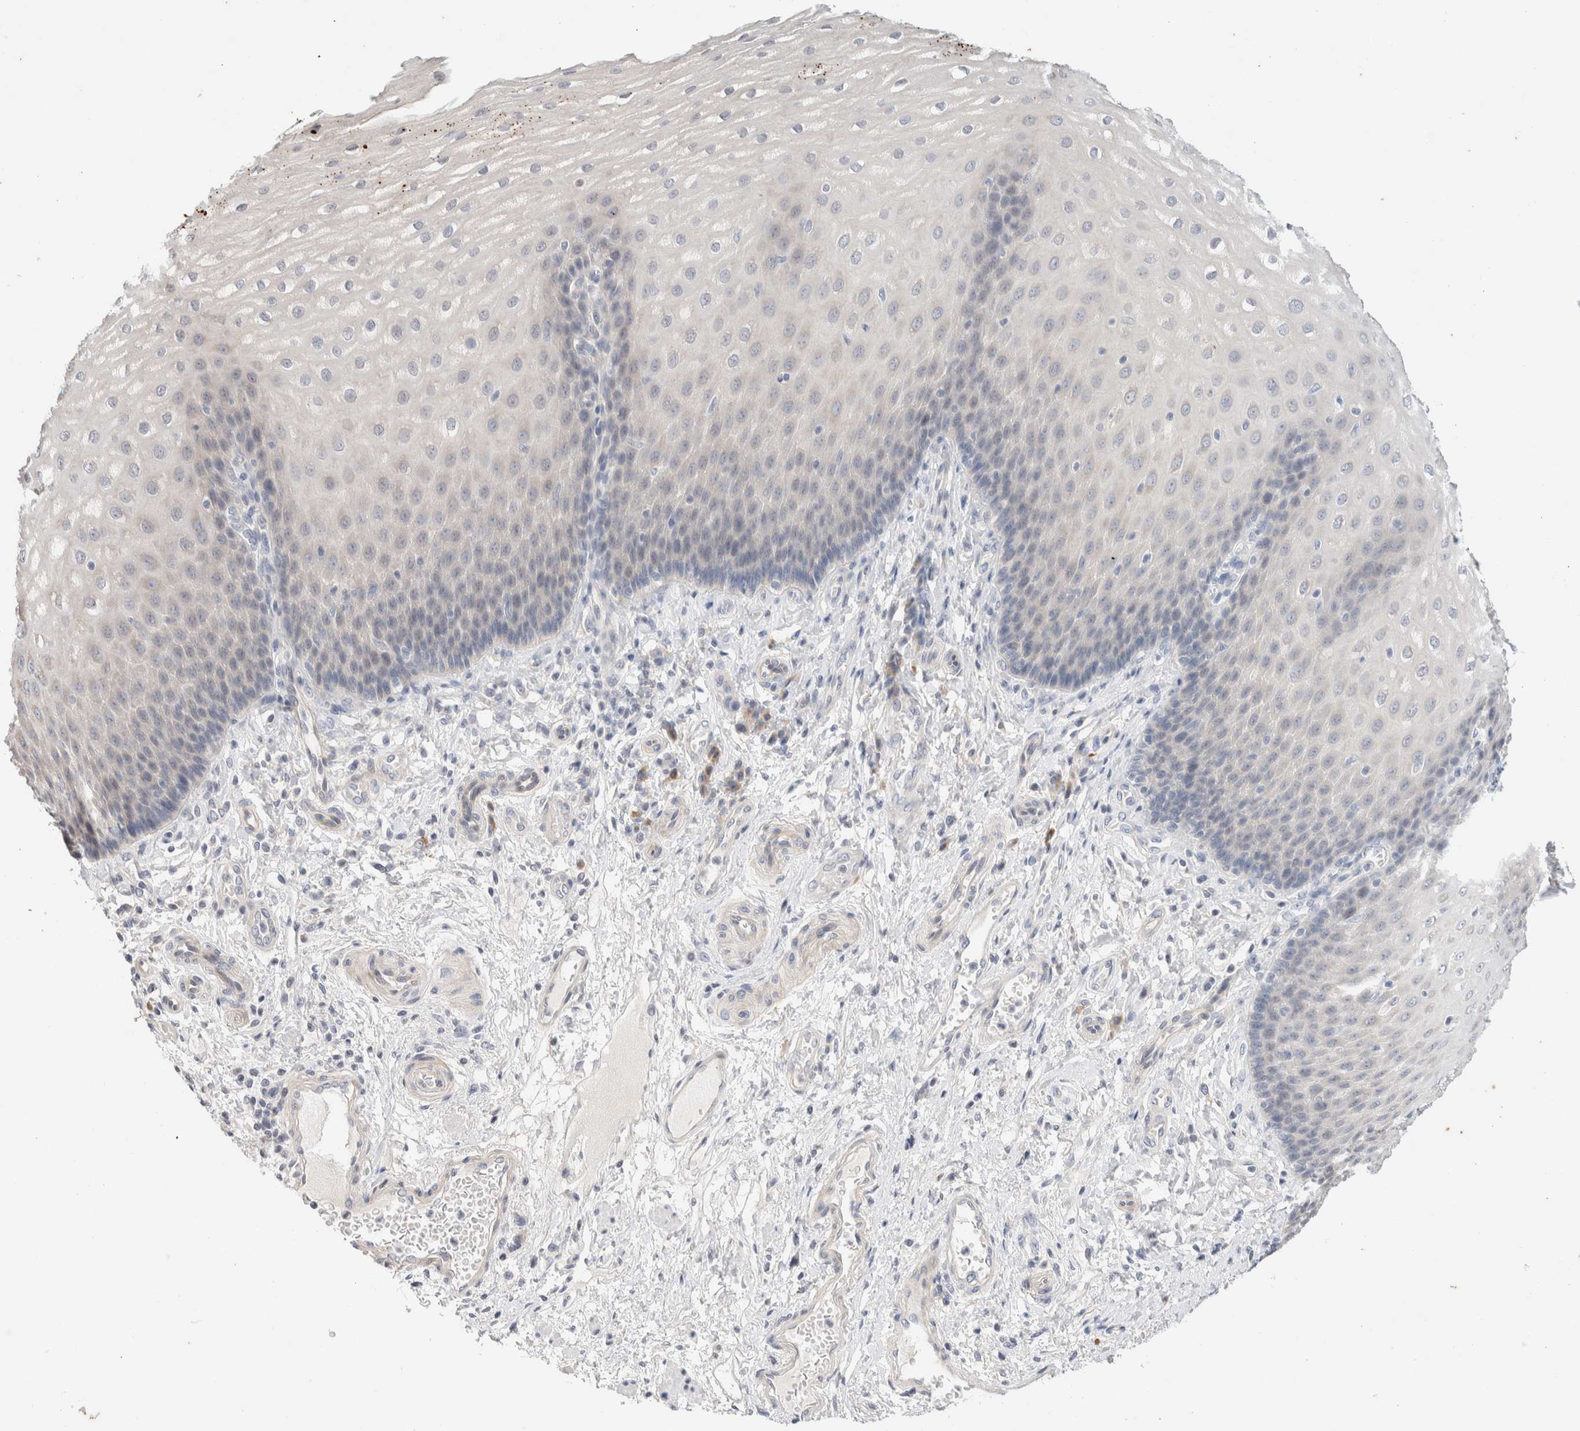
{"staining": {"intensity": "negative", "quantity": "none", "location": "none"}, "tissue": "esophagus", "cell_type": "Squamous epithelial cells", "image_type": "normal", "snomed": [{"axis": "morphology", "description": "Normal tissue, NOS"}, {"axis": "topography", "description": "Esophagus"}], "caption": "Immunohistochemistry of benign human esophagus exhibits no positivity in squamous epithelial cells.", "gene": "SPRTN", "patient": {"sex": "male", "age": 54}}